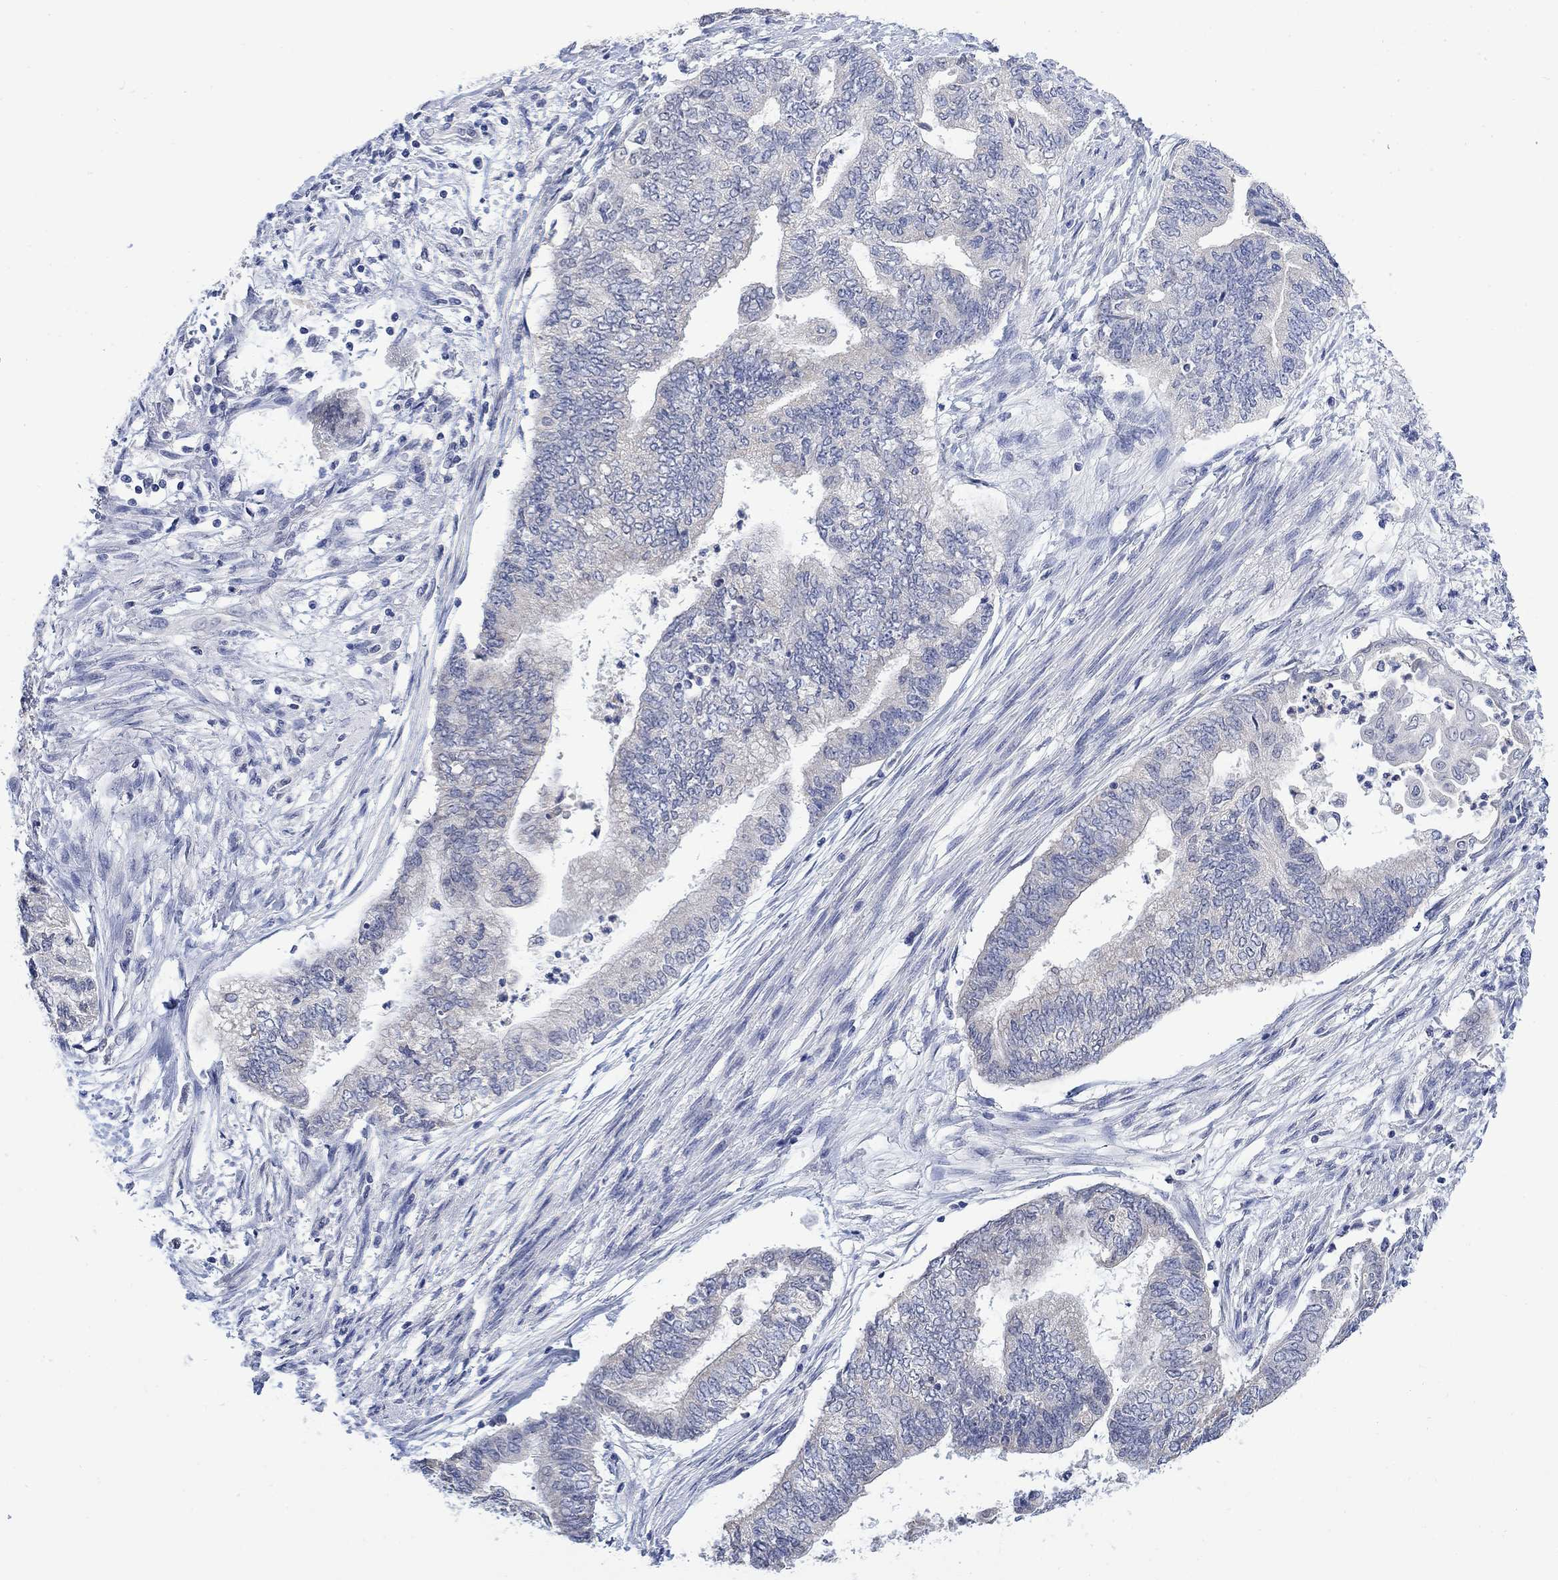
{"staining": {"intensity": "negative", "quantity": "none", "location": "none"}, "tissue": "endometrial cancer", "cell_type": "Tumor cells", "image_type": "cancer", "snomed": [{"axis": "morphology", "description": "Adenocarcinoma, NOS"}, {"axis": "topography", "description": "Endometrium"}], "caption": "The histopathology image reveals no staining of tumor cells in endometrial cancer. (DAB (3,3'-diaminobenzidine) immunohistochemistry visualized using brightfield microscopy, high magnification).", "gene": "FBP2", "patient": {"sex": "female", "age": 65}}